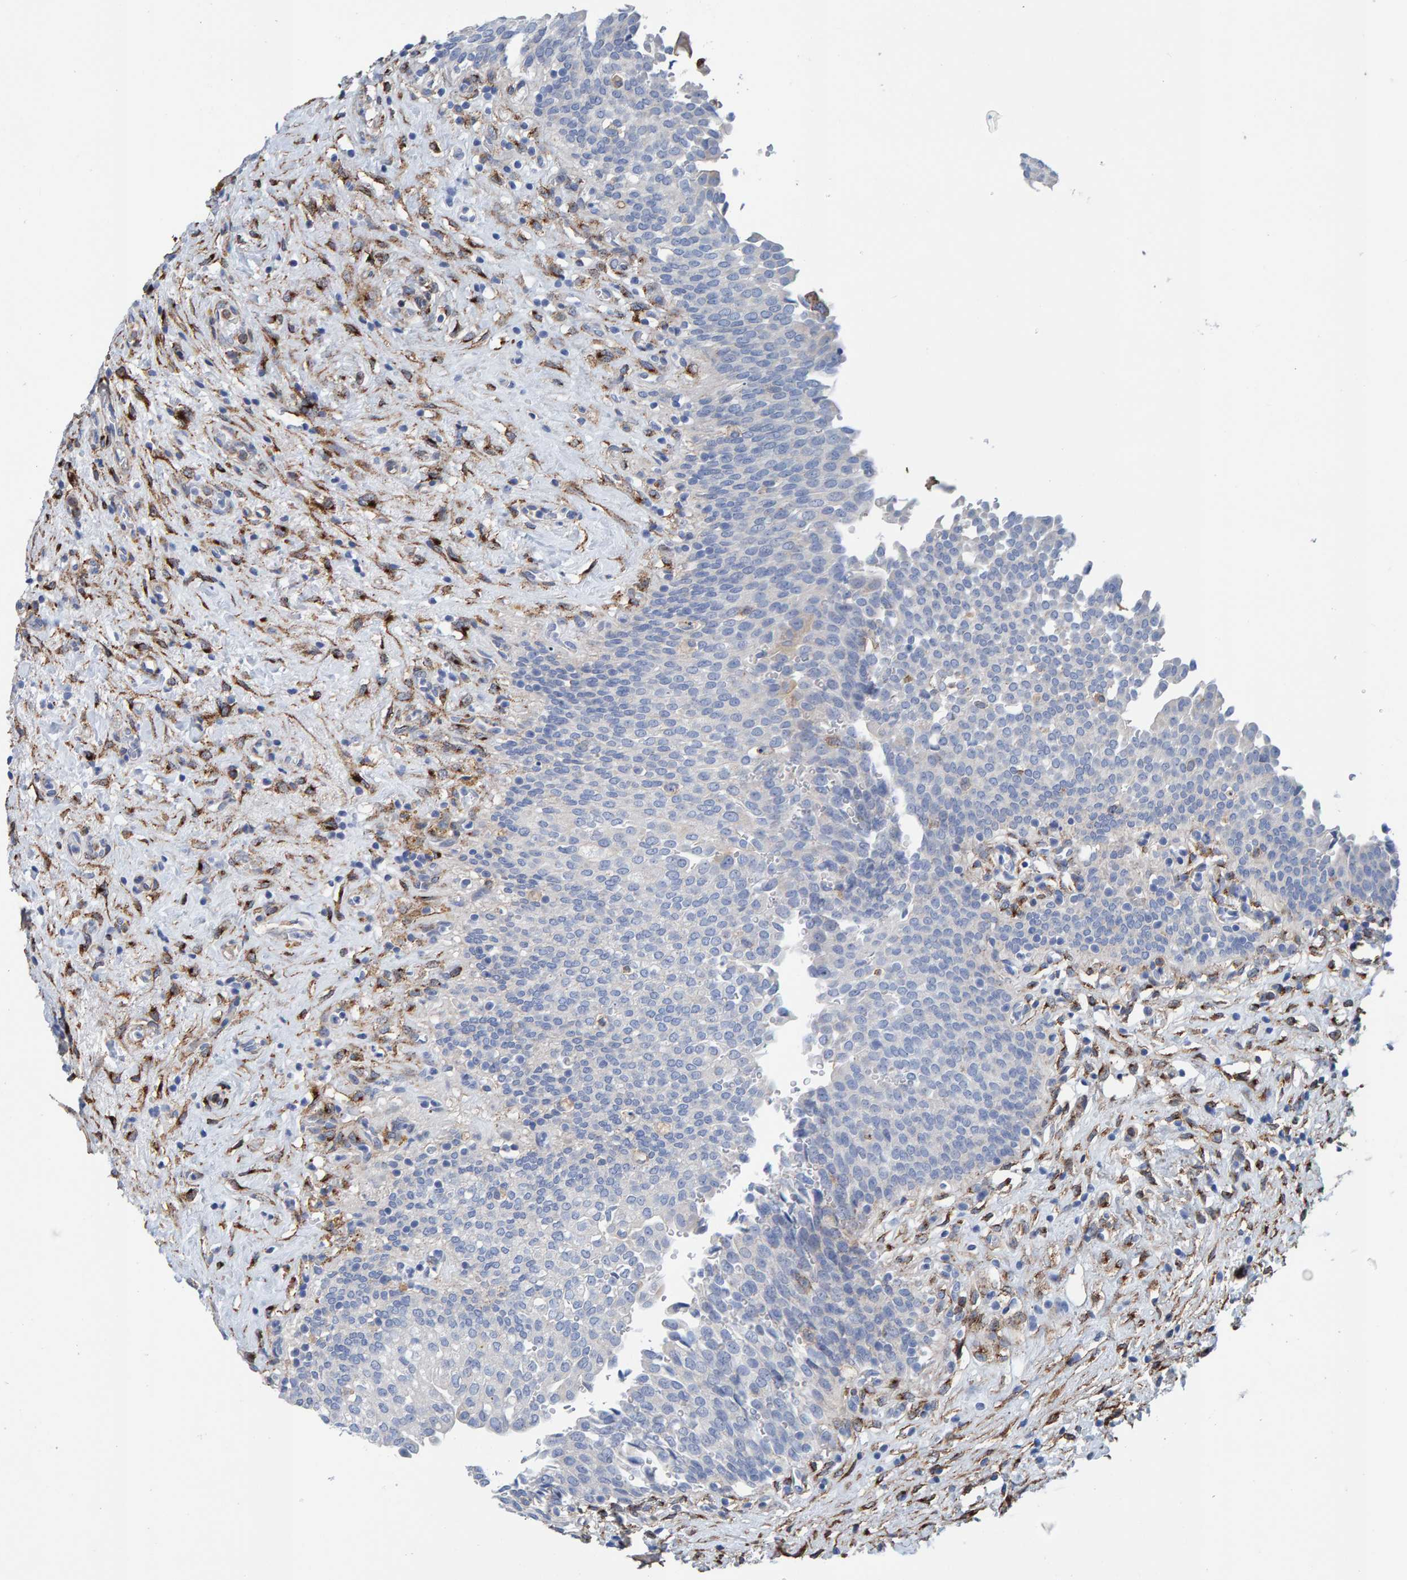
{"staining": {"intensity": "negative", "quantity": "none", "location": "none"}, "tissue": "urinary bladder", "cell_type": "Urothelial cells", "image_type": "normal", "snomed": [{"axis": "morphology", "description": "Urothelial carcinoma, High grade"}, {"axis": "topography", "description": "Urinary bladder"}], "caption": "Urothelial cells show no significant staining in normal urinary bladder.", "gene": "LRP1", "patient": {"sex": "male", "age": 46}}